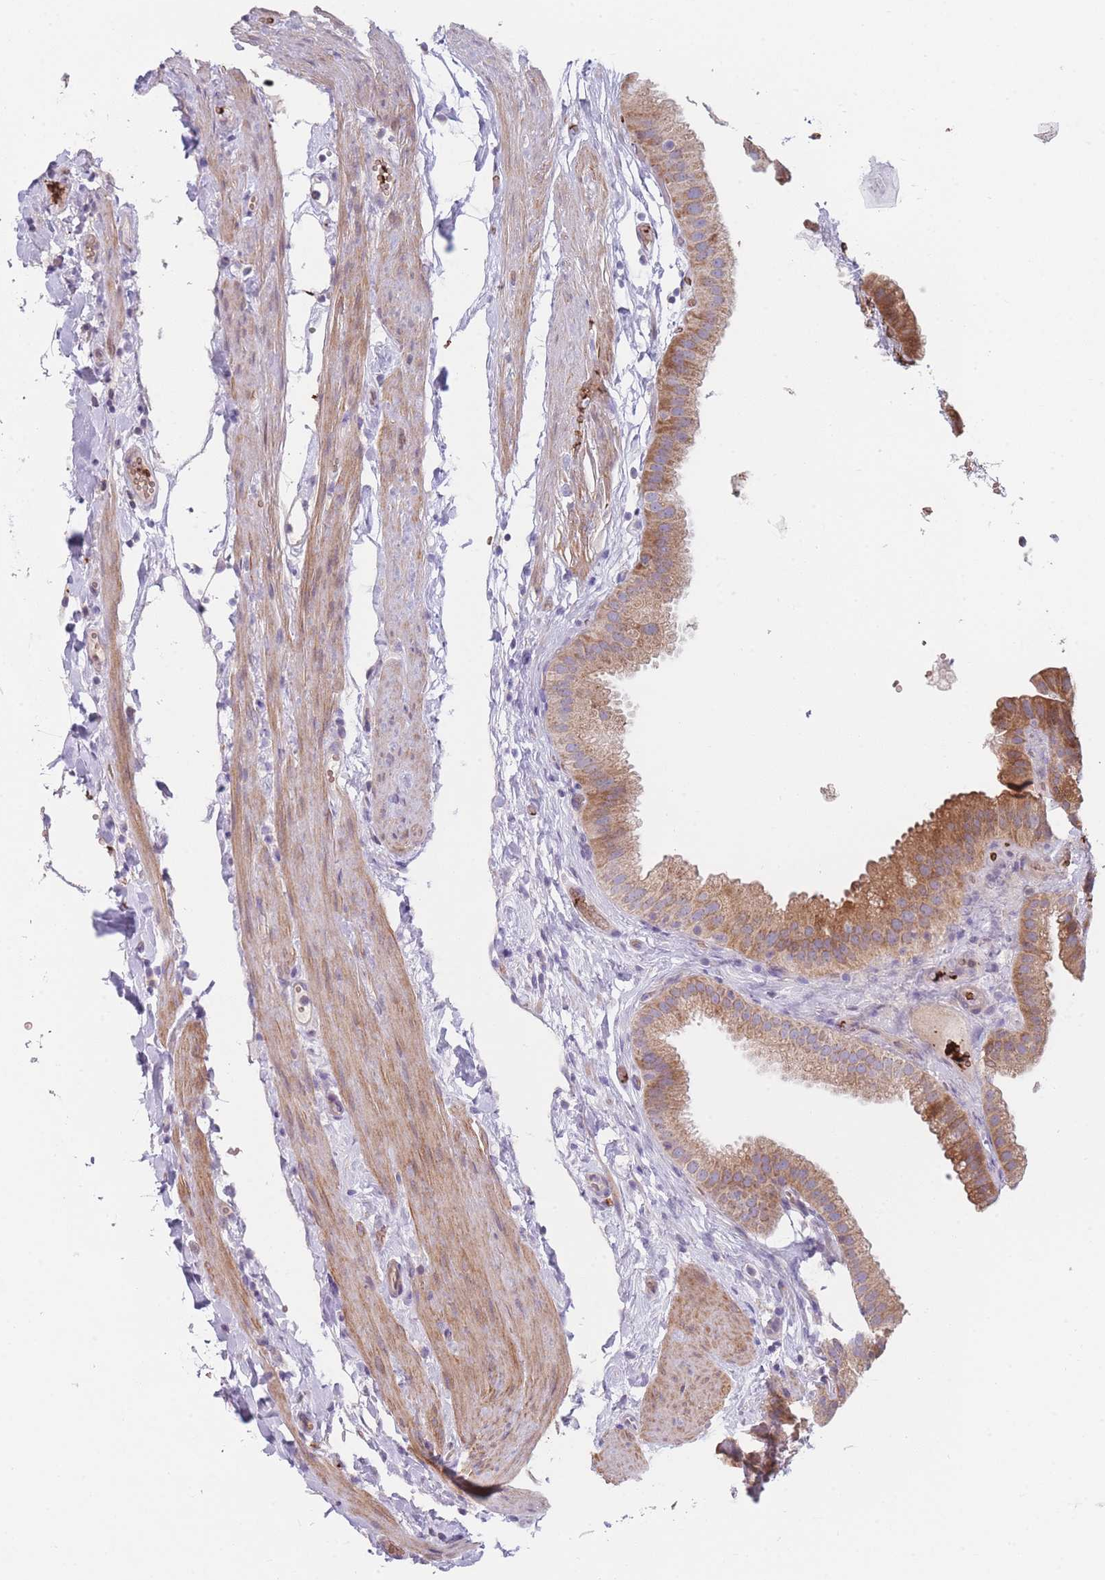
{"staining": {"intensity": "moderate", "quantity": ">75%", "location": "cytoplasmic/membranous"}, "tissue": "gallbladder", "cell_type": "Glandular cells", "image_type": "normal", "snomed": [{"axis": "morphology", "description": "Normal tissue, NOS"}, {"axis": "topography", "description": "Gallbladder"}], "caption": "Approximately >75% of glandular cells in normal gallbladder display moderate cytoplasmic/membranous protein positivity as visualized by brown immunohistochemical staining.", "gene": "SMPD4", "patient": {"sex": "female", "age": 61}}